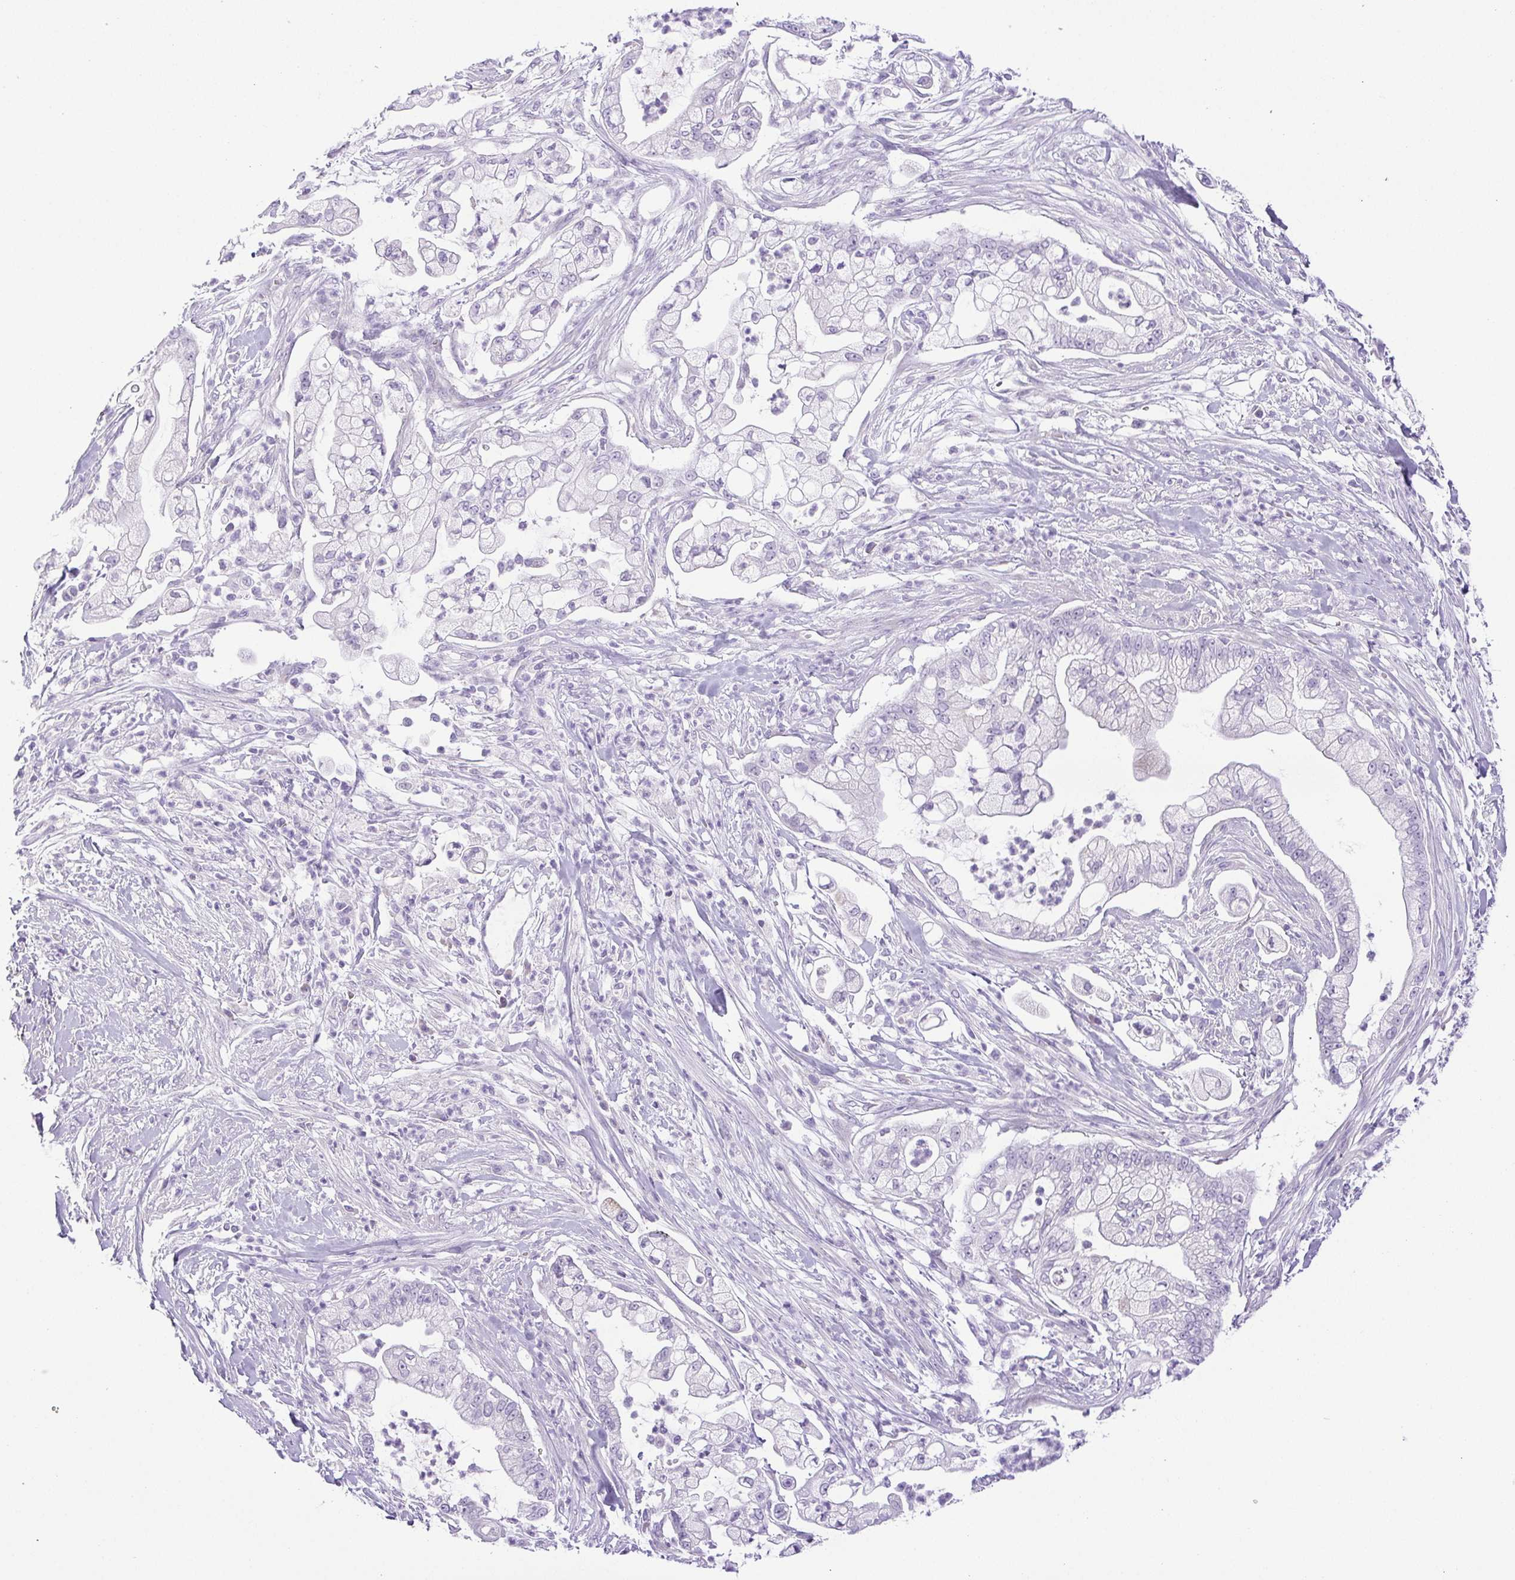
{"staining": {"intensity": "negative", "quantity": "none", "location": "none"}, "tissue": "pancreatic cancer", "cell_type": "Tumor cells", "image_type": "cancer", "snomed": [{"axis": "morphology", "description": "Adenocarcinoma, NOS"}, {"axis": "topography", "description": "Pancreas"}], "caption": "The photomicrograph displays no staining of tumor cells in adenocarcinoma (pancreatic). (DAB (3,3'-diaminobenzidine) immunohistochemistry (IHC) with hematoxylin counter stain).", "gene": "PAPPA2", "patient": {"sex": "female", "age": 69}}